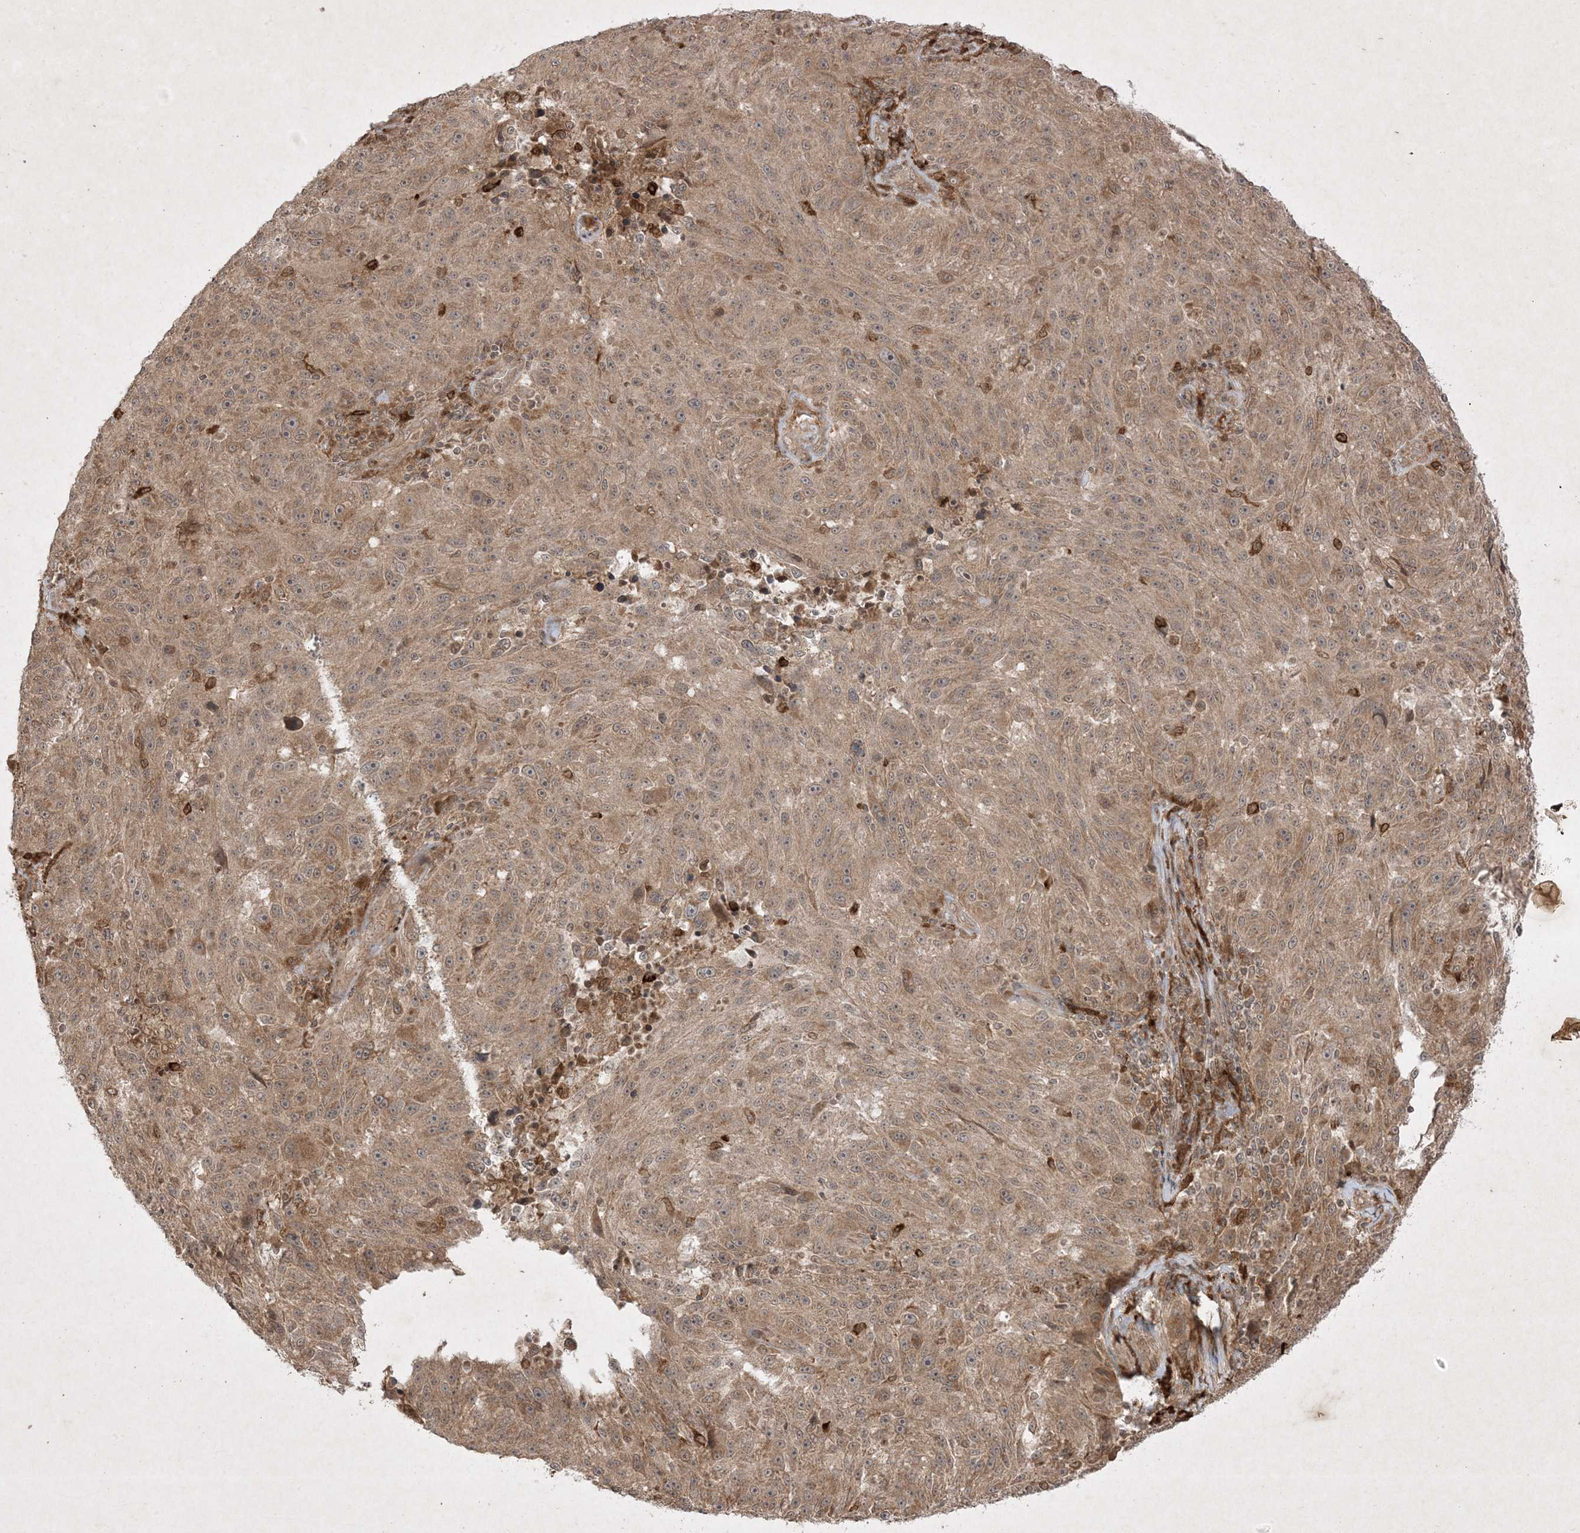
{"staining": {"intensity": "weak", "quantity": ">75%", "location": "cytoplasmic/membranous"}, "tissue": "melanoma", "cell_type": "Tumor cells", "image_type": "cancer", "snomed": [{"axis": "morphology", "description": "Malignant melanoma, NOS"}, {"axis": "topography", "description": "Skin"}], "caption": "Melanoma stained with immunohistochemistry (IHC) demonstrates weak cytoplasmic/membranous positivity in about >75% of tumor cells.", "gene": "PTK6", "patient": {"sex": "male", "age": 53}}